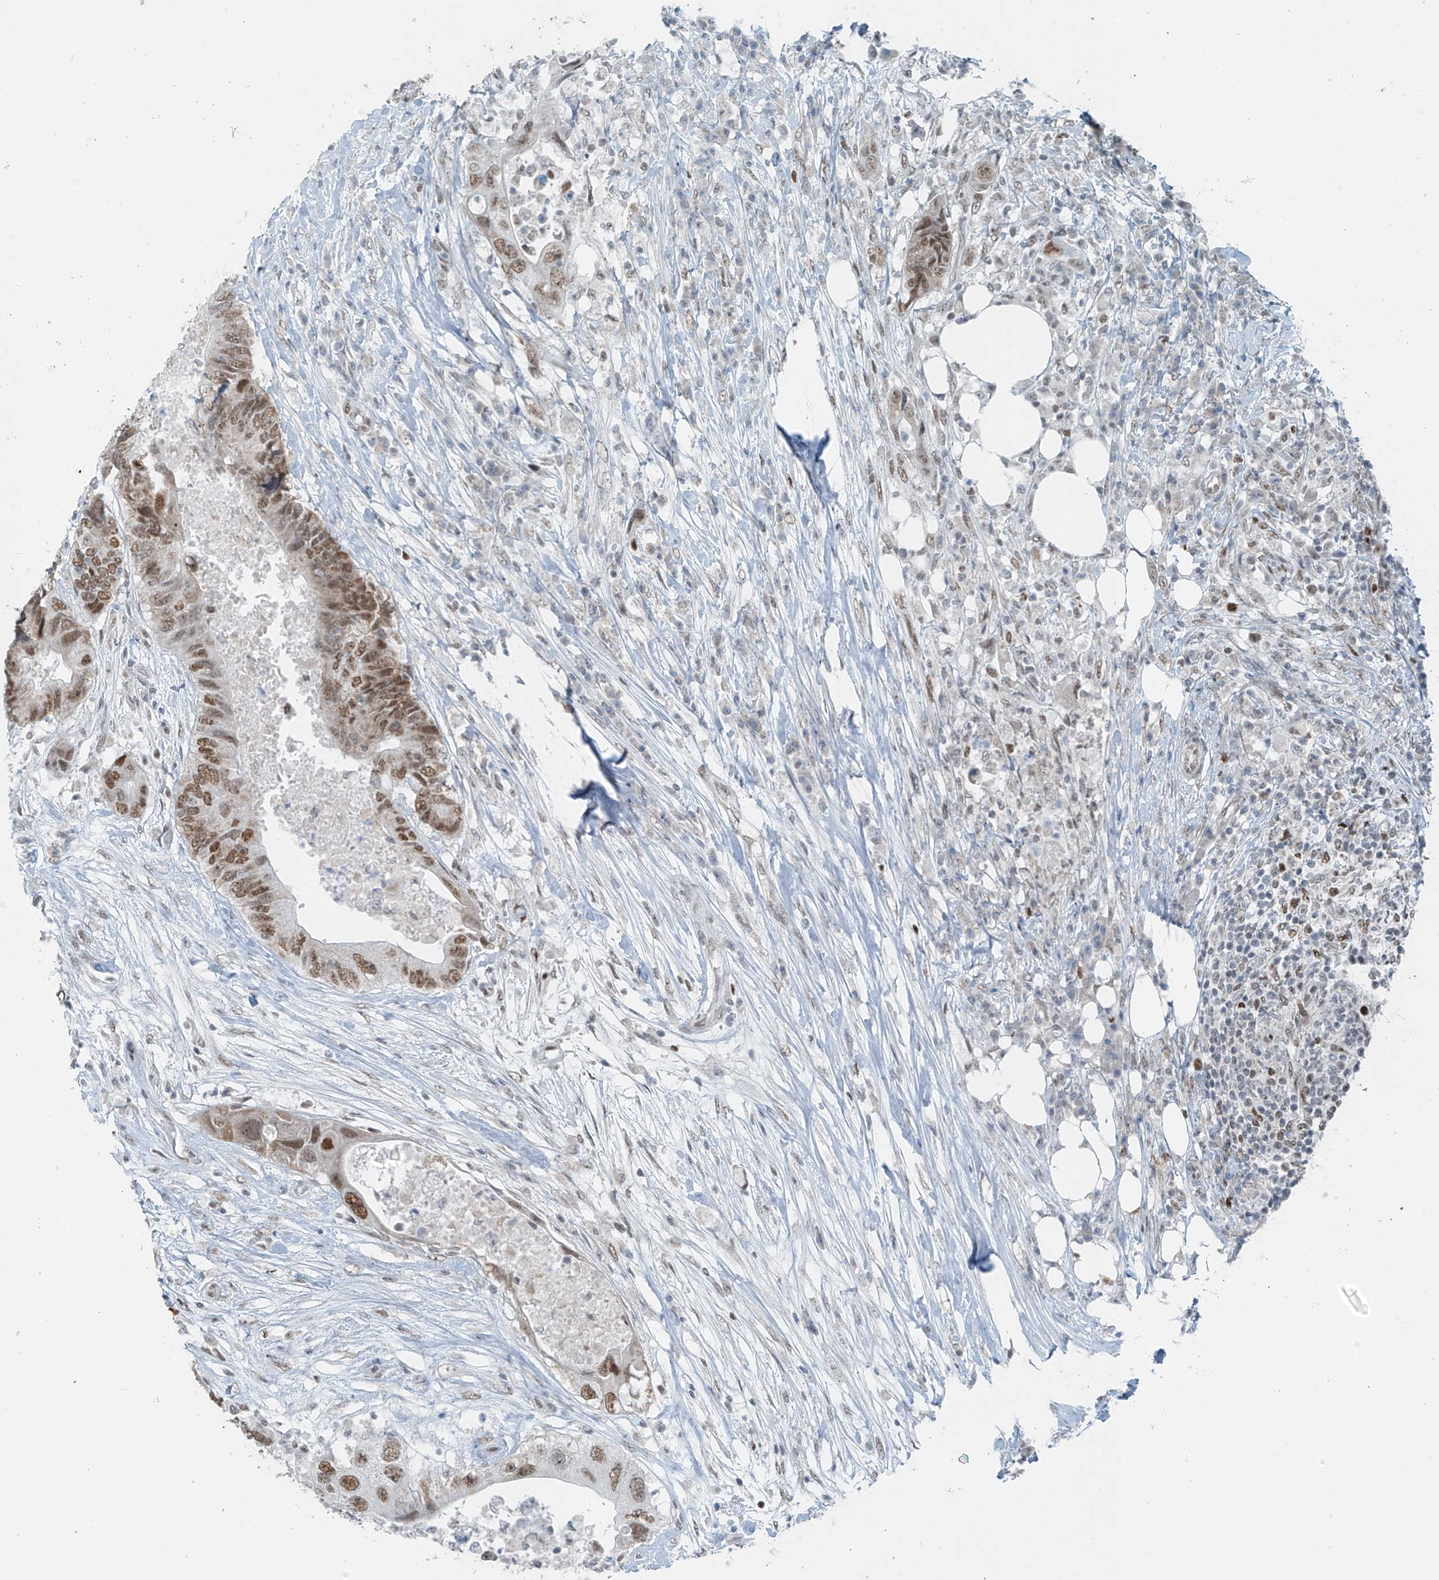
{"staining": {"intensity": "moderate", "quantity": ">75%", "location": "nuclear"}, "tissue": "colorectal cancer", "cell_type": "Tumor cells", "image_type": "cancer", "snomed": [{"axis": "morphology", "description": "Adenocarcinoma, NOS"}, {"axis": "topography", "description": "Colon"}], "caption": "The micrograph reveals immunohistochemical staining of colorectal adenocarcinoma. There is moderate nuclear expression is seen in about >75% of tumor cells. Immunohistochemistry stains the protein in brown and the nuclei are stained blue.", "gene": "WRNIP1", "patient": {"sex": "male", "age": 71}}